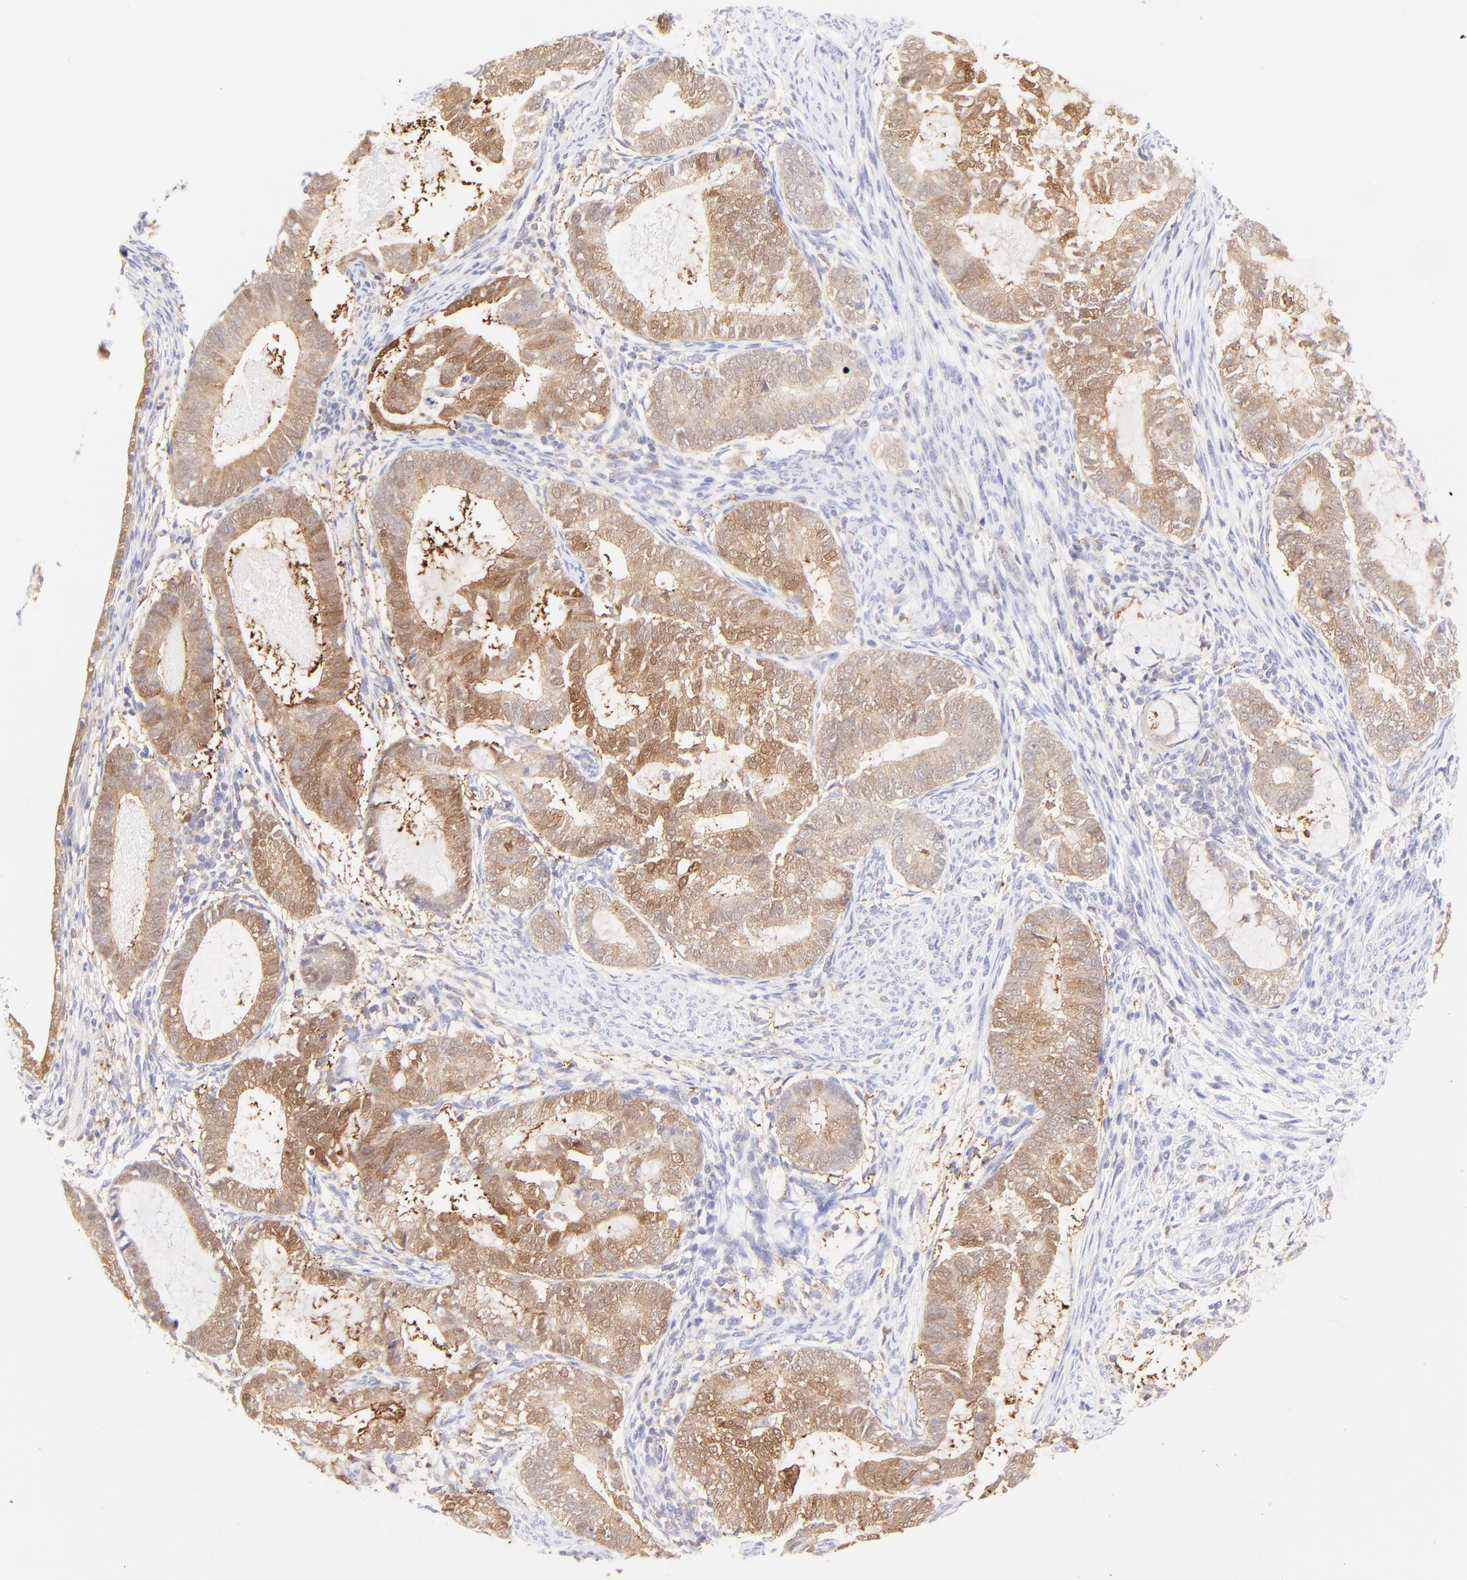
{"staining": {"intensity": "moderate", "quantity": ">75%", "location": "cytoplasmic/membranous"}, "tissue": "endometrial cancer", "cell_type": "Tumor cells", "image_type": "cancer", "snomed": [{"axis": "morphology", "description": "Adenocarcinoma, NOS"}, {"axis": "topography", "description": "Endometrium"}], "caption": "Human endometrial cancer stained with a brown dye demonstrates moderate cytoplasmic/membranous positive positivity in approximately >75% of tumor cells.", "gene": "HYAL1", "patient": {"sex": "female", "age": 63}}